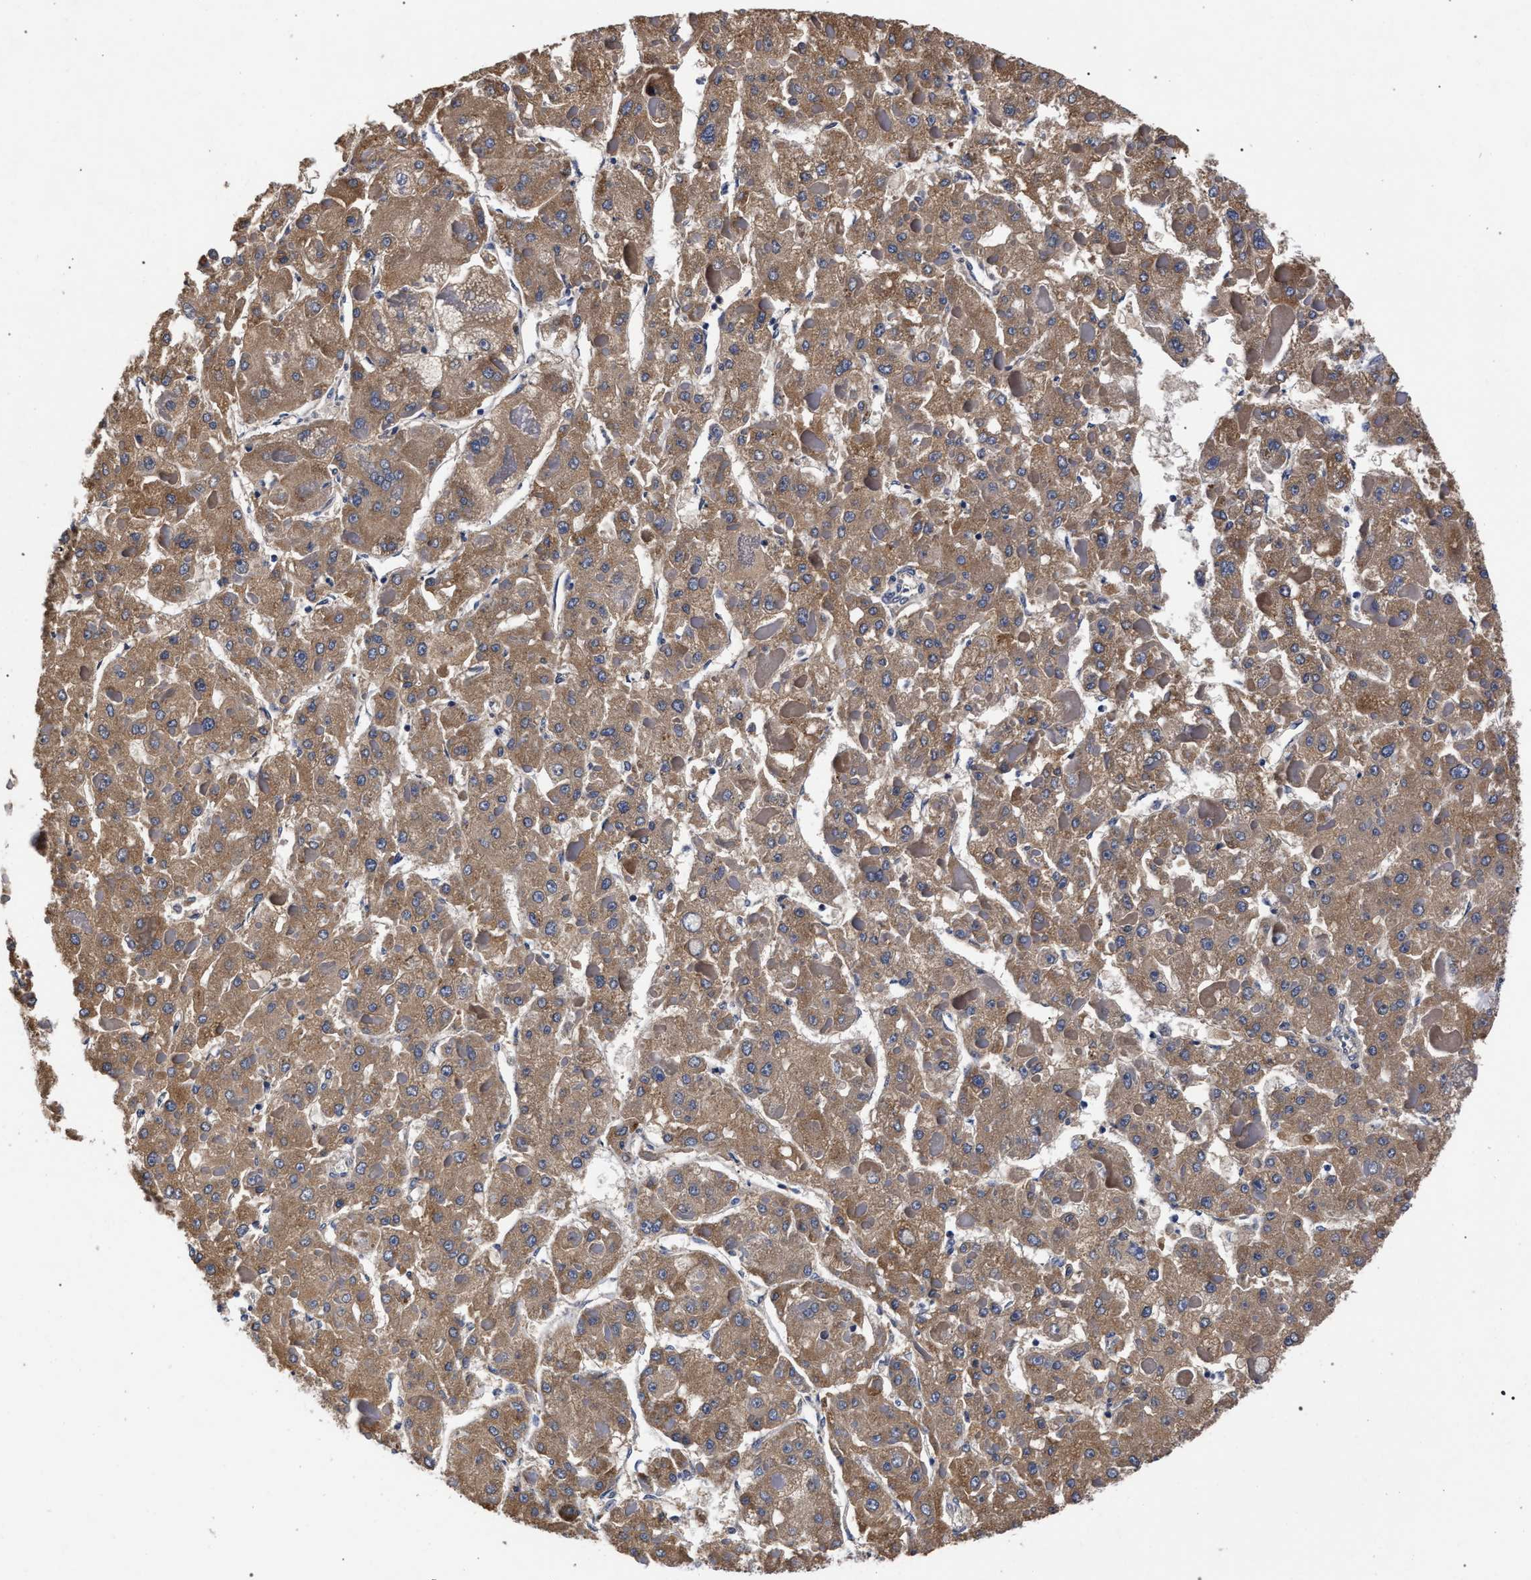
{"staining": {"intensity": "moderate", "quantity": ">75%", "location": "cytoplasmic/membranous"}, "tissue": "liver cancer", "cell_type": "Tumor cells", "image_type": "cancer", "snomed": [{"axis": "morphology", "description": "Carcinoma, Hepatocellular, NOS"}, {"axis": "topography", "description": "Liver"}], "caption": "Immunohistochemical staining of liver hepatocellular carcinoma displays medium levels of moderate cytoplasmic/membranous protein positivity in approximately >75% of tumor cells.", "gene": "CFAP95", "patient": {"sex": "female", "age": 73}}